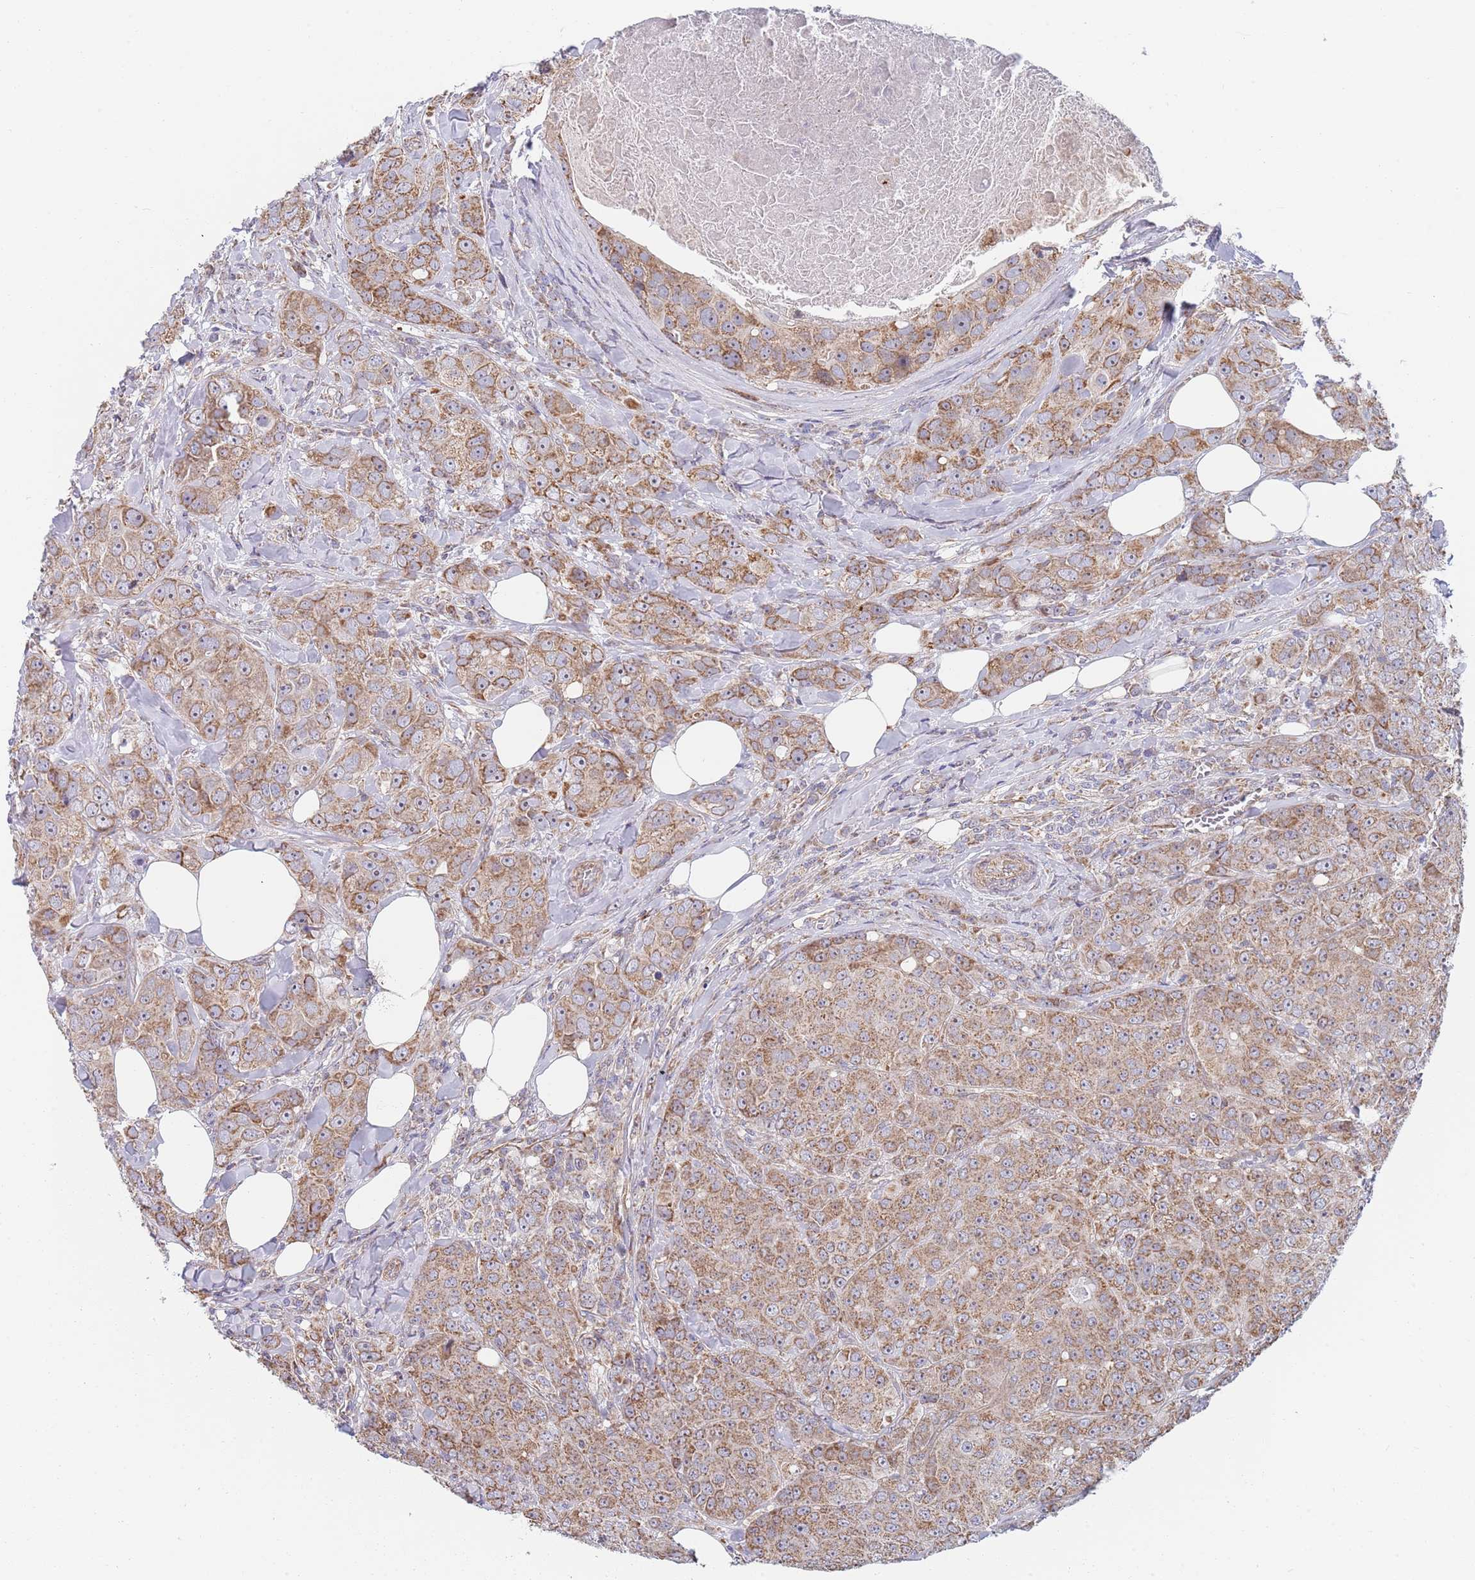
{"staining": {"intensity": "moderate", "quantity": ">75%", "location": "cytoplasmic/membranous"}, "tissue": "breast cancer", "cell_type": "Tumor cells", "image_type": "cancer", "snomed": [{"axis": "morphology", "description": "Duct carcinoma"}, {"axis": "topography", "description": "Breast"}], "caption": "Moderate cytoplasmic/membranous protein positivity is present in approximately >75% of tumor cells in breast cancer (invasive ductal carcinoma). (Brightfield microscopy of DAB IHC at high magnification).", "gene": "PWWP3A", "patient": {"sex": "female", "age": 43}}